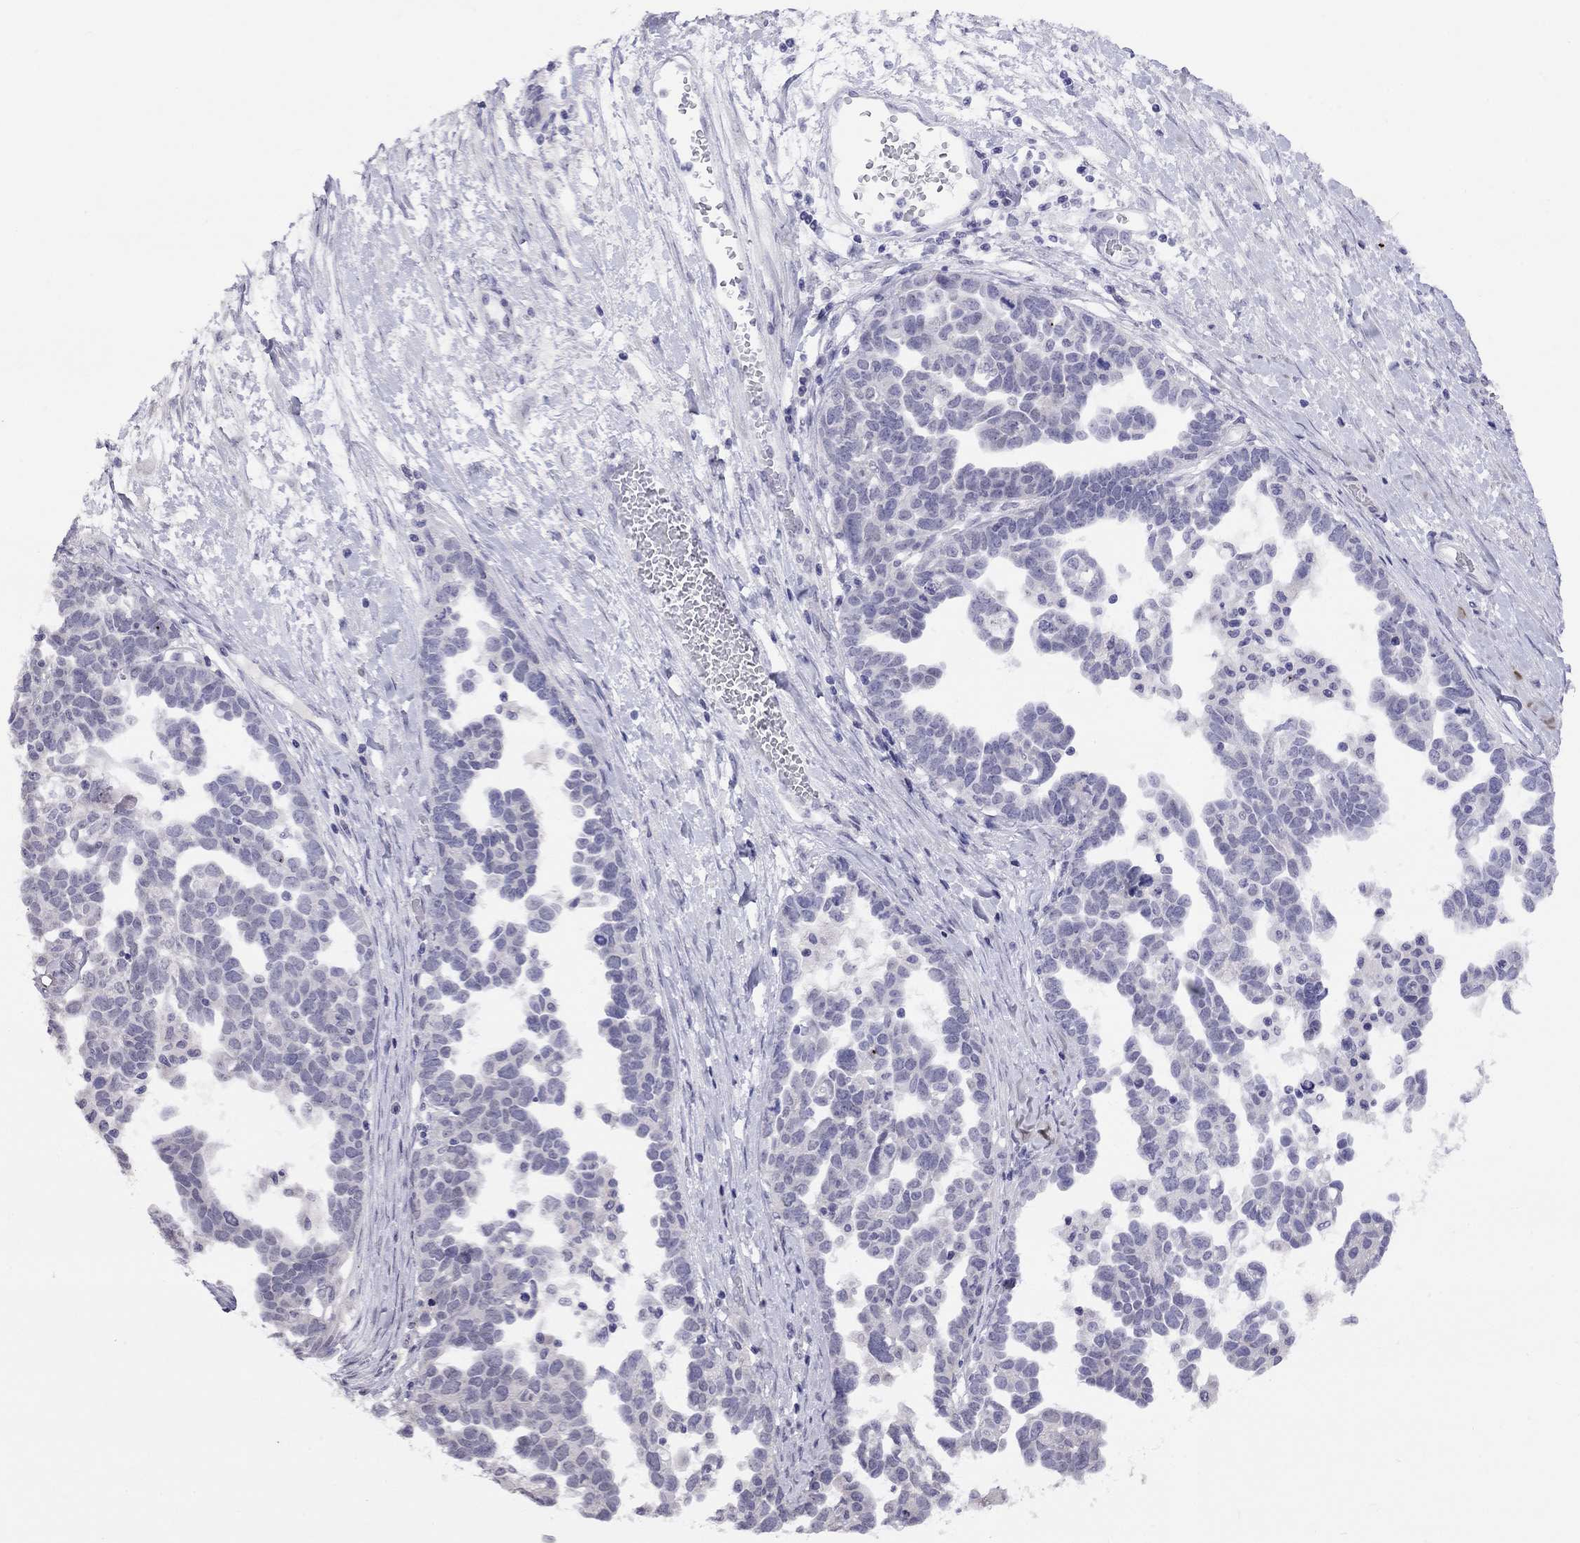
{"staining": {"intensity": "negative", "quantity": "none", "location": "none"}, "tissue": "ovarian cancer", "cell_type": "Tumor cells", "image_type": "cancer", "snomed": [{"axis": "morphology", "description": "Cystadenocarcinoma, serous, NOS"}, {"axis": "topography", "description": "Ovary"}], "caption": "Tumor cells are negative for protein expression in human ovarian cancer (serous cystadenocarcinoma).", "gene": "HES5", "patient": {"sex": "female", "age": 54}}